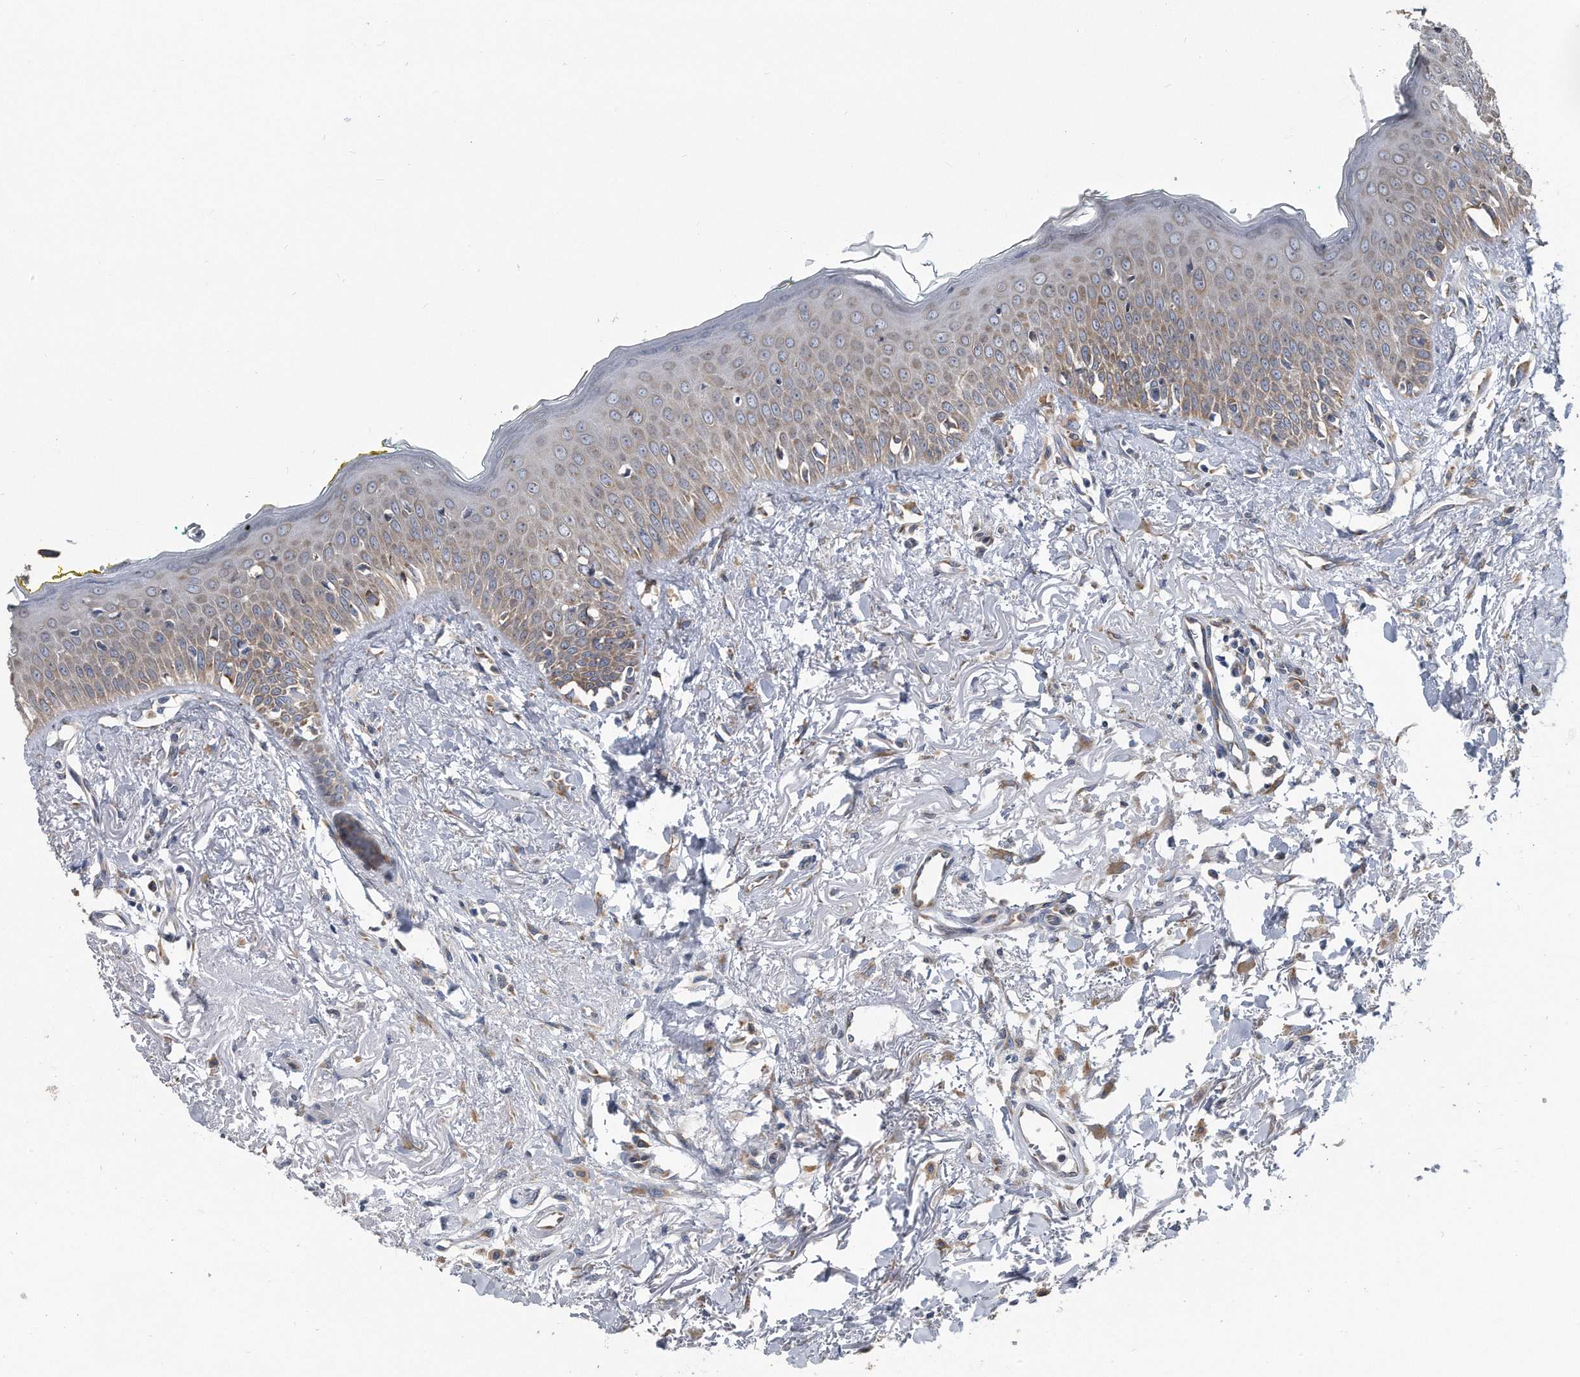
{"staining": {"intensity": "moderate", "quantity": "25%-75%", "location": "cytoplasmic/membranous"}, "tissue": "oral mucosa", "cell_type": "Squamous epithelial cells", "image_type": "normal", "snomed": [{"axis": "morphology", "description": "Normal tissue, NOS"}, {"axis": "topography", "description": "Oral tissue"}], "caption": "The image displays staining of unremarkable oral mucosa, revealing moderate cytoplasmic/membranous protein positivity (brown color) within squamous epithelial cells.", "gene": "CCDC47", "patient": {"sex": "female", "age": 70}}